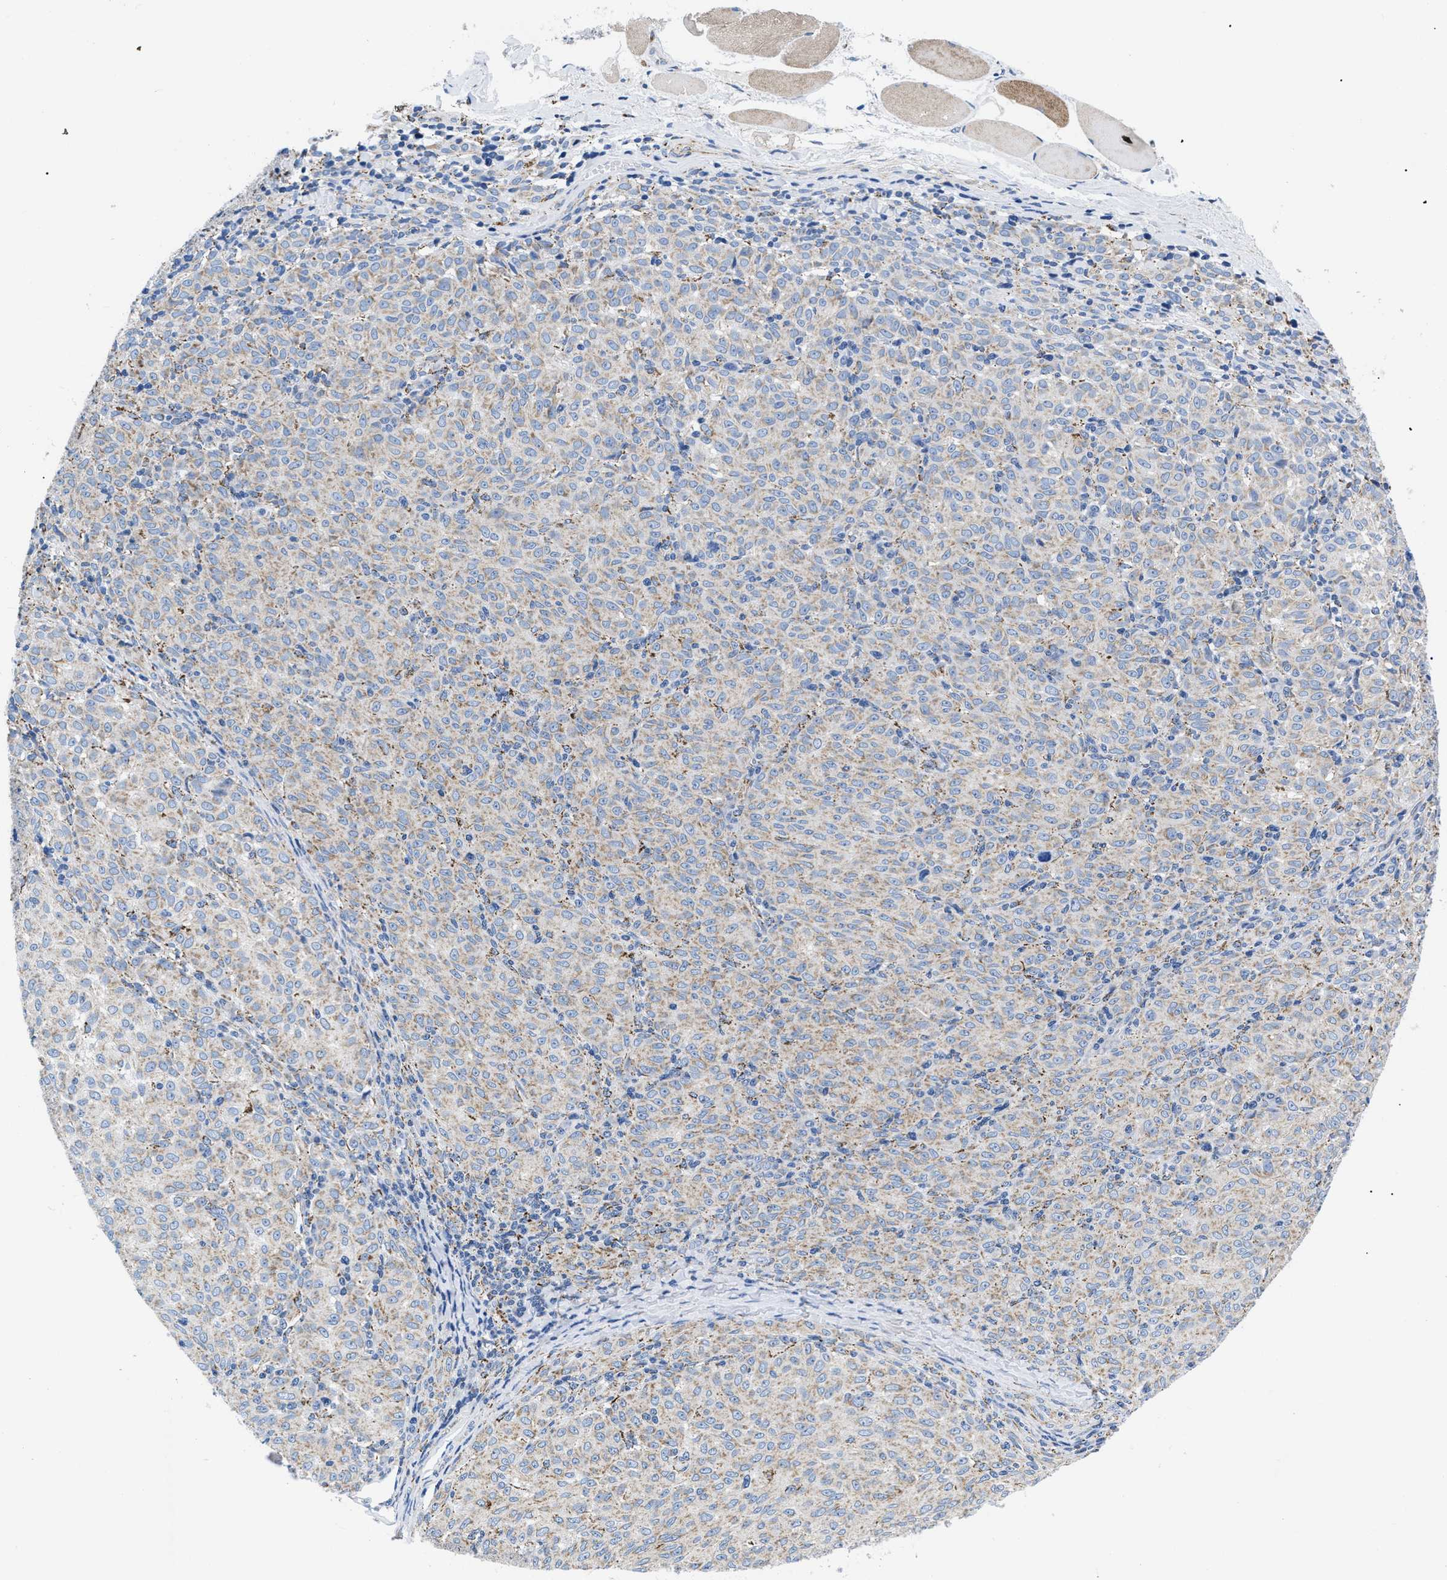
{"staining": {"intensity": "negative", "quantity": "none", "location": "none"}, "tissue": "melanoma", "cell_type": "Tumor cells", "image_type": "cancer", "snomed": [{"axis": "morphology", "description": "Malignant melanoma, NOS"}, {"axis": "topography", "description": "Skin"}], "caption": "Immunohistochemistry of melanoma demonstrates no staining in tumor cells.", "gene": "GPR149", "patient": {"sex": "female", "age": 72}}